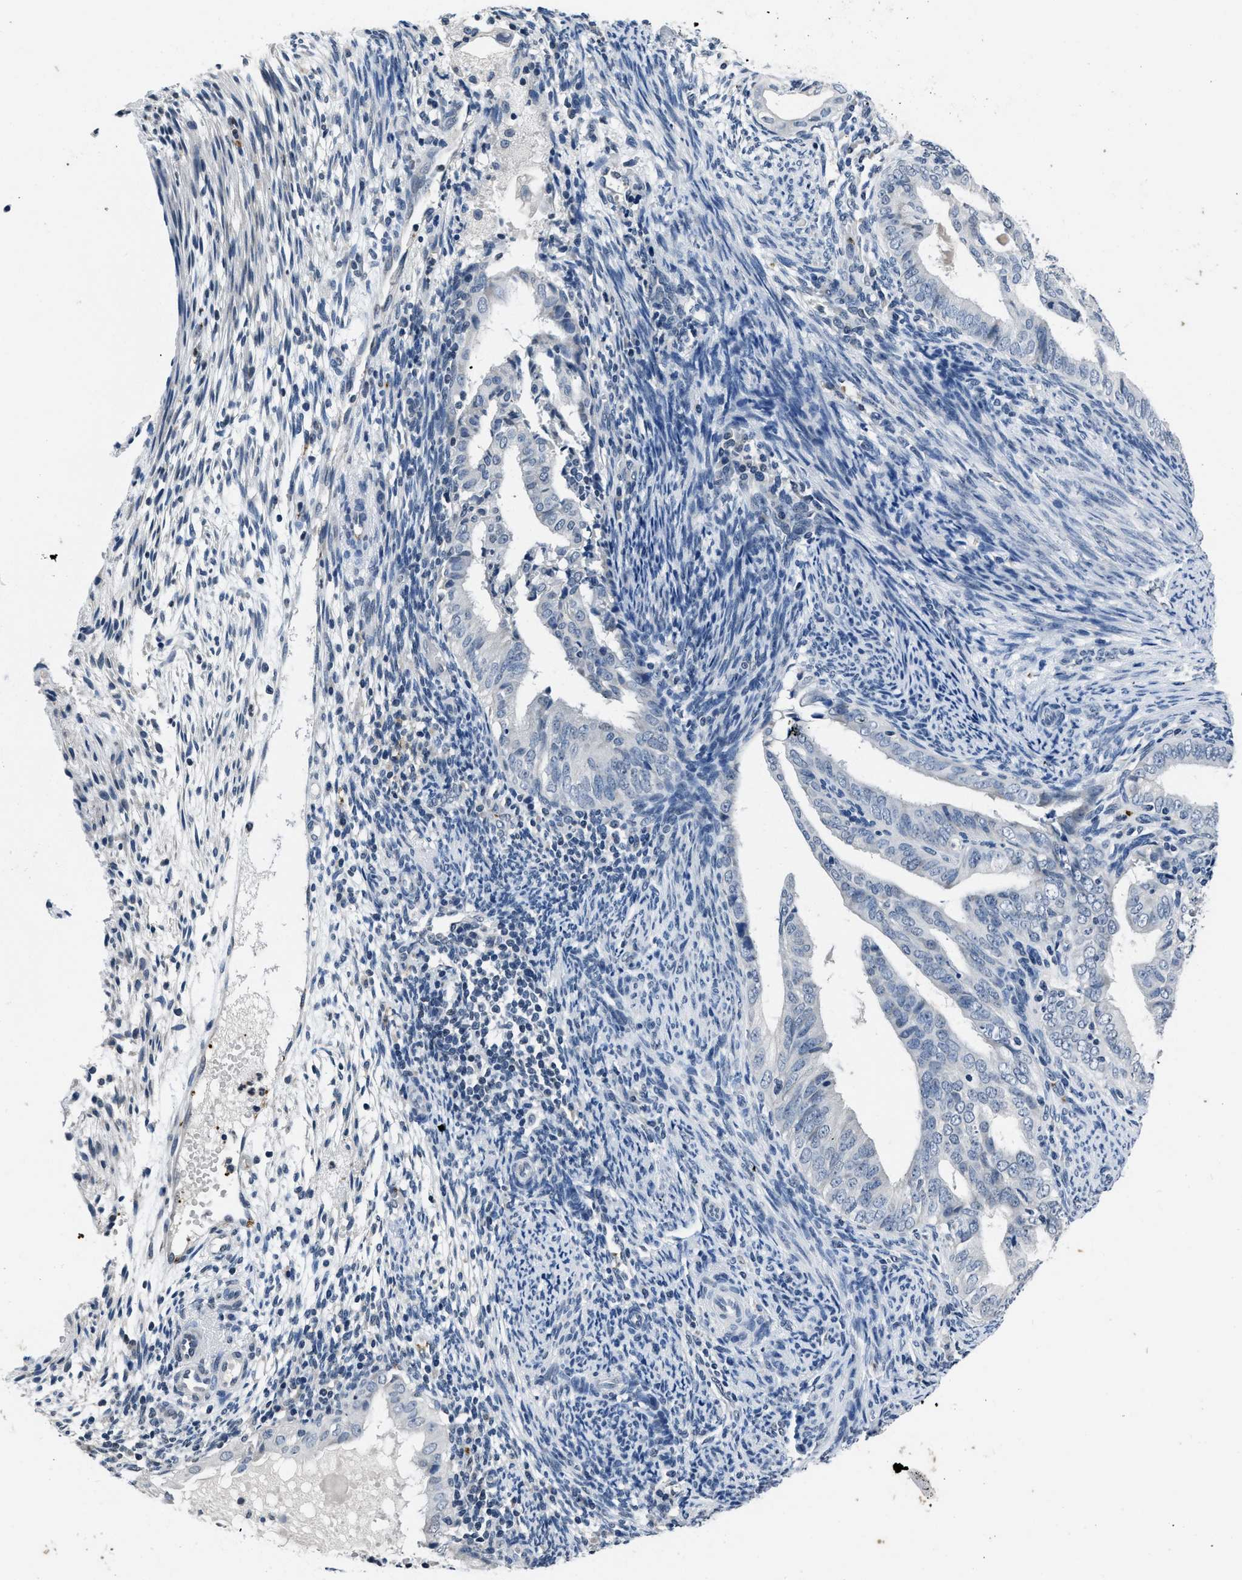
{"staining": {"intensity": "negative", "quantity": "none", "location": "none"}, "tissue": "endometrial cancer", "cell_type": "Tumor cells", "image_type": "cancer", "snomed": [{"axis": "morphology", "description": "Adenocarcinoma, NOS"}, {"axis": "topography", "description": "Endometrium"}], "caption": "This is an immunohistochemistry histopathology image of endometrial cancer (adenocarcinoma). There is no staining in tumor cells.", "gene": "ITGA2B", "patient": {"sex": "female", "age": 58}}